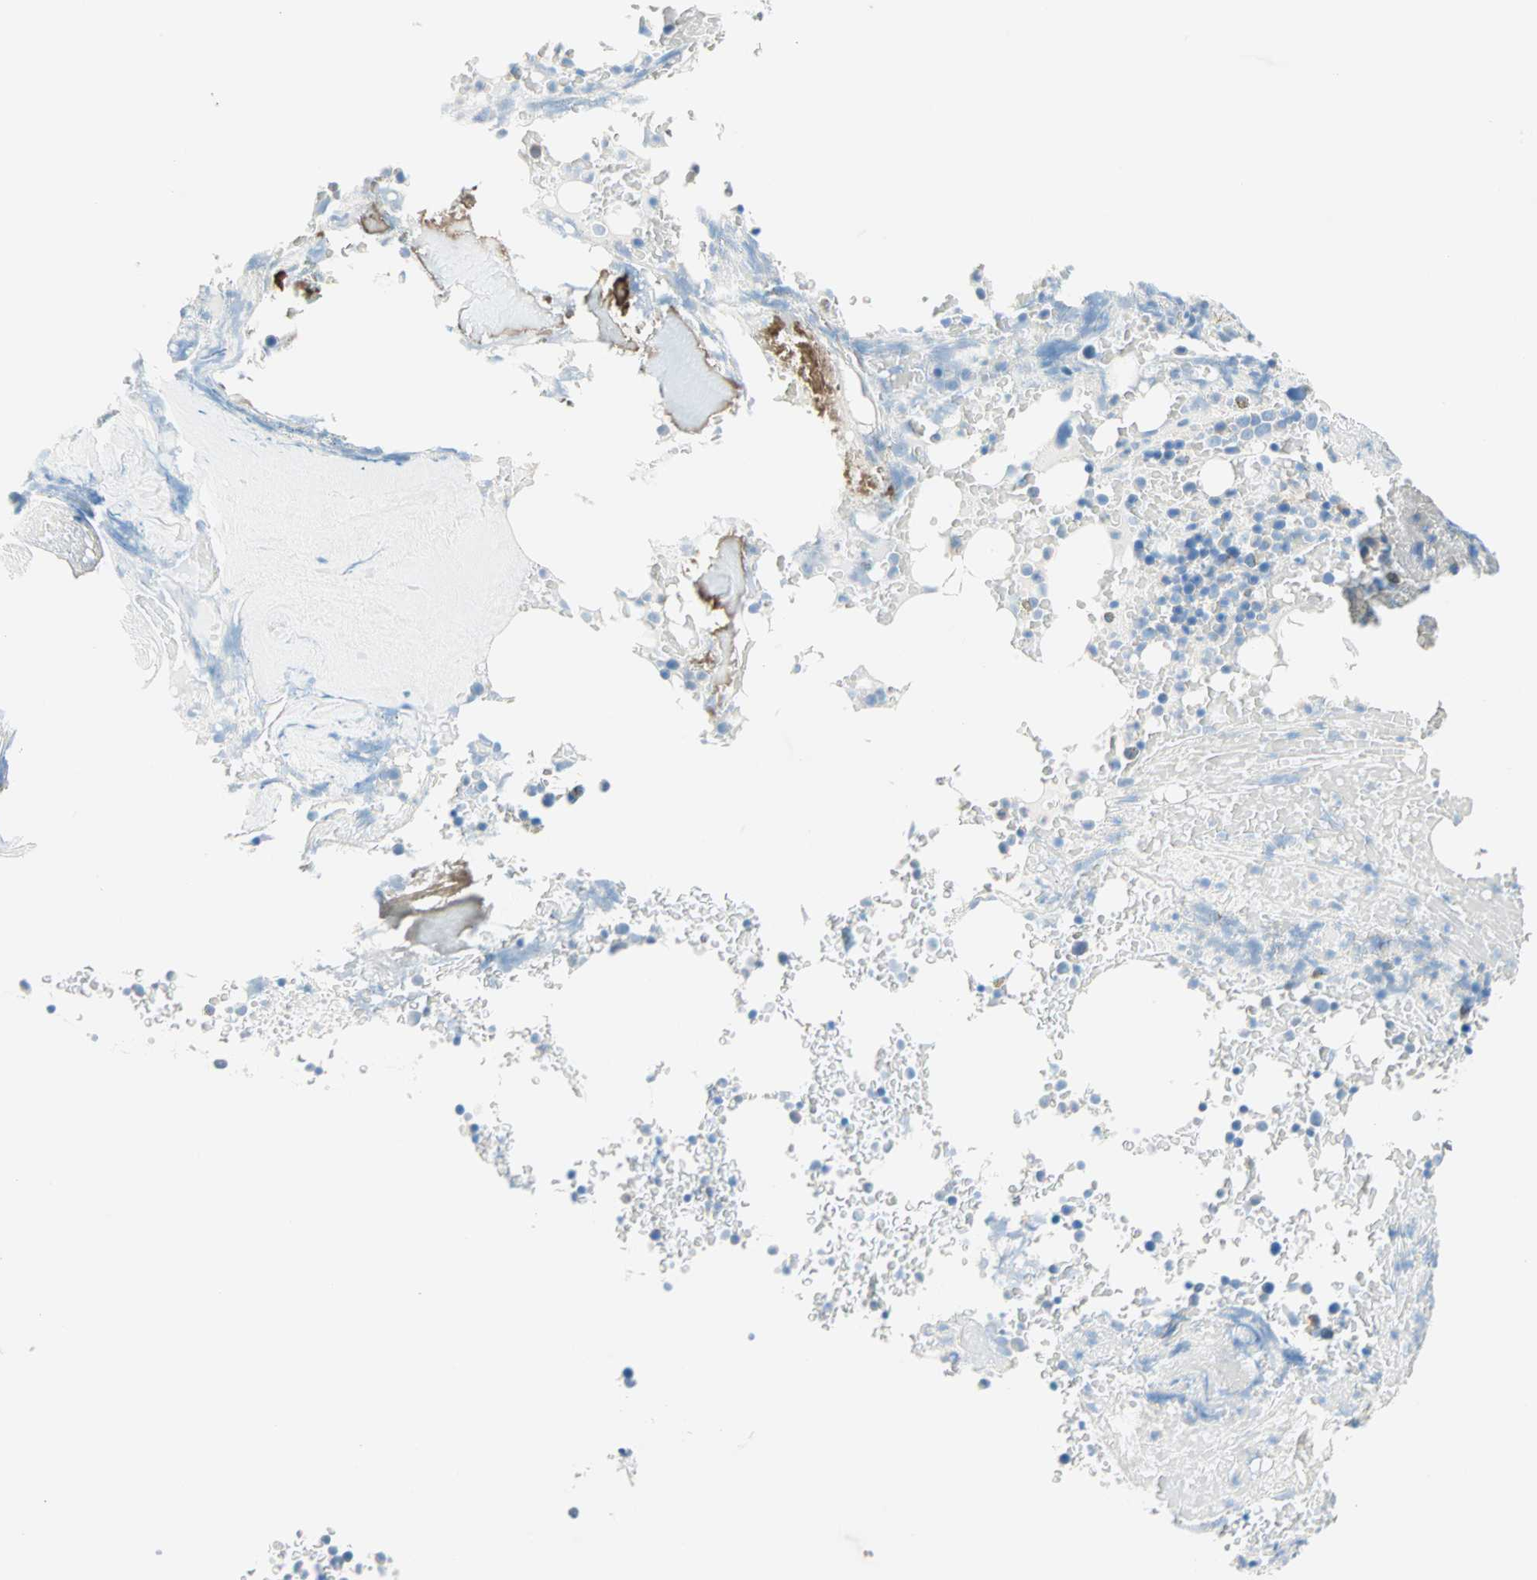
{"staining": {"intensity": "negative", "quantity": "none", "location": "none"}, "tissue": "bone marrow", "cell_type": "Hematopoietic cells", "image_type": "normal", "snomed": [{"axis": "morphology", "description": "Normal tissue, NOS"}, {"axis": "topography", "description": "Bone marrow"}], "caption": "The micrograph shows no staining of hematopoietic cells in unremarkable bone marrow.", "gene": "TMEM163", "patient": {"sex": "female", "age": 66}}